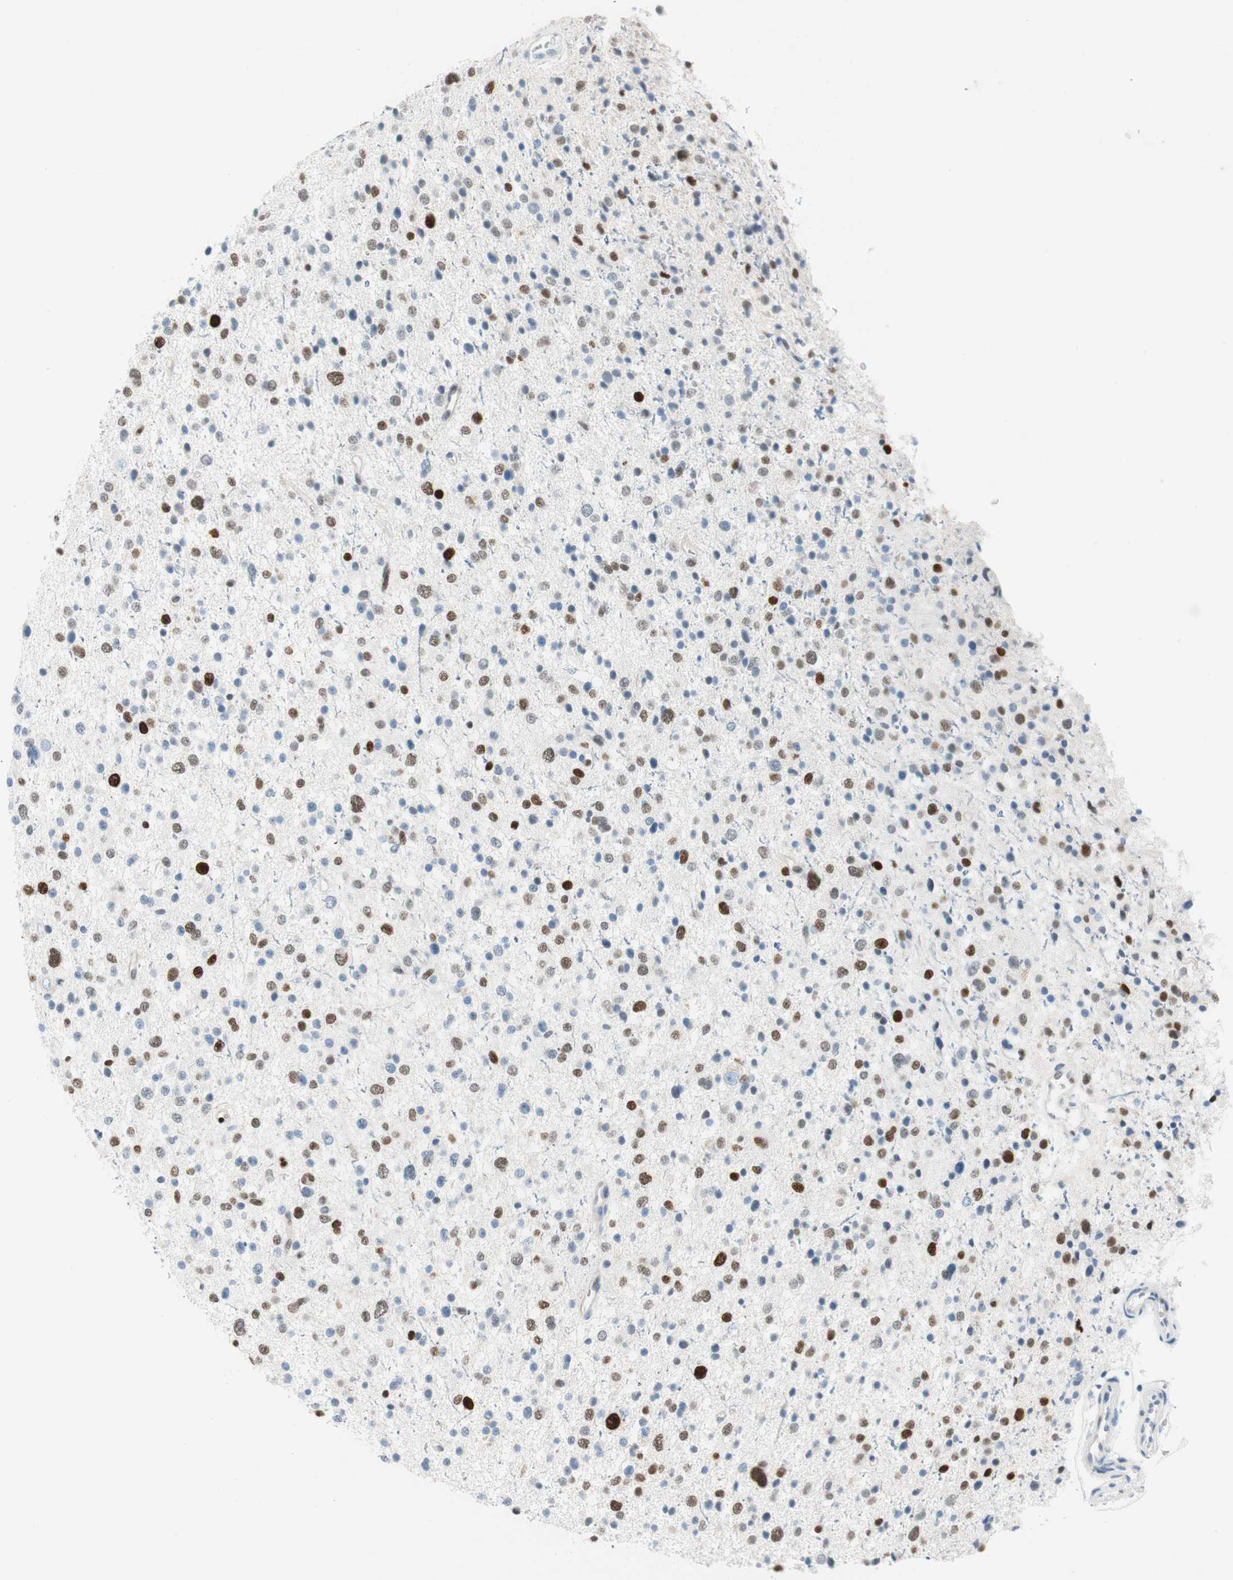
{"staining": {"intensity": "strong", "quantity": "25%-75%", "location": "nuclear"}, "tissue": "glioma", "cell_type": "Tumor cells", "image_type": "cancer", "snomed": [{"axis": "morphology", "description": "Glioma, malignant, Low grade"}, {"axis": "topography", "description": "Brain"}], "caption": "Immunohistochemical staining of glioma shows strong nuclear protein expression in approximately 25%-75% of tumor cells.", "gene": "EZH2", "patient": {"sex": "female", "age": 37}}